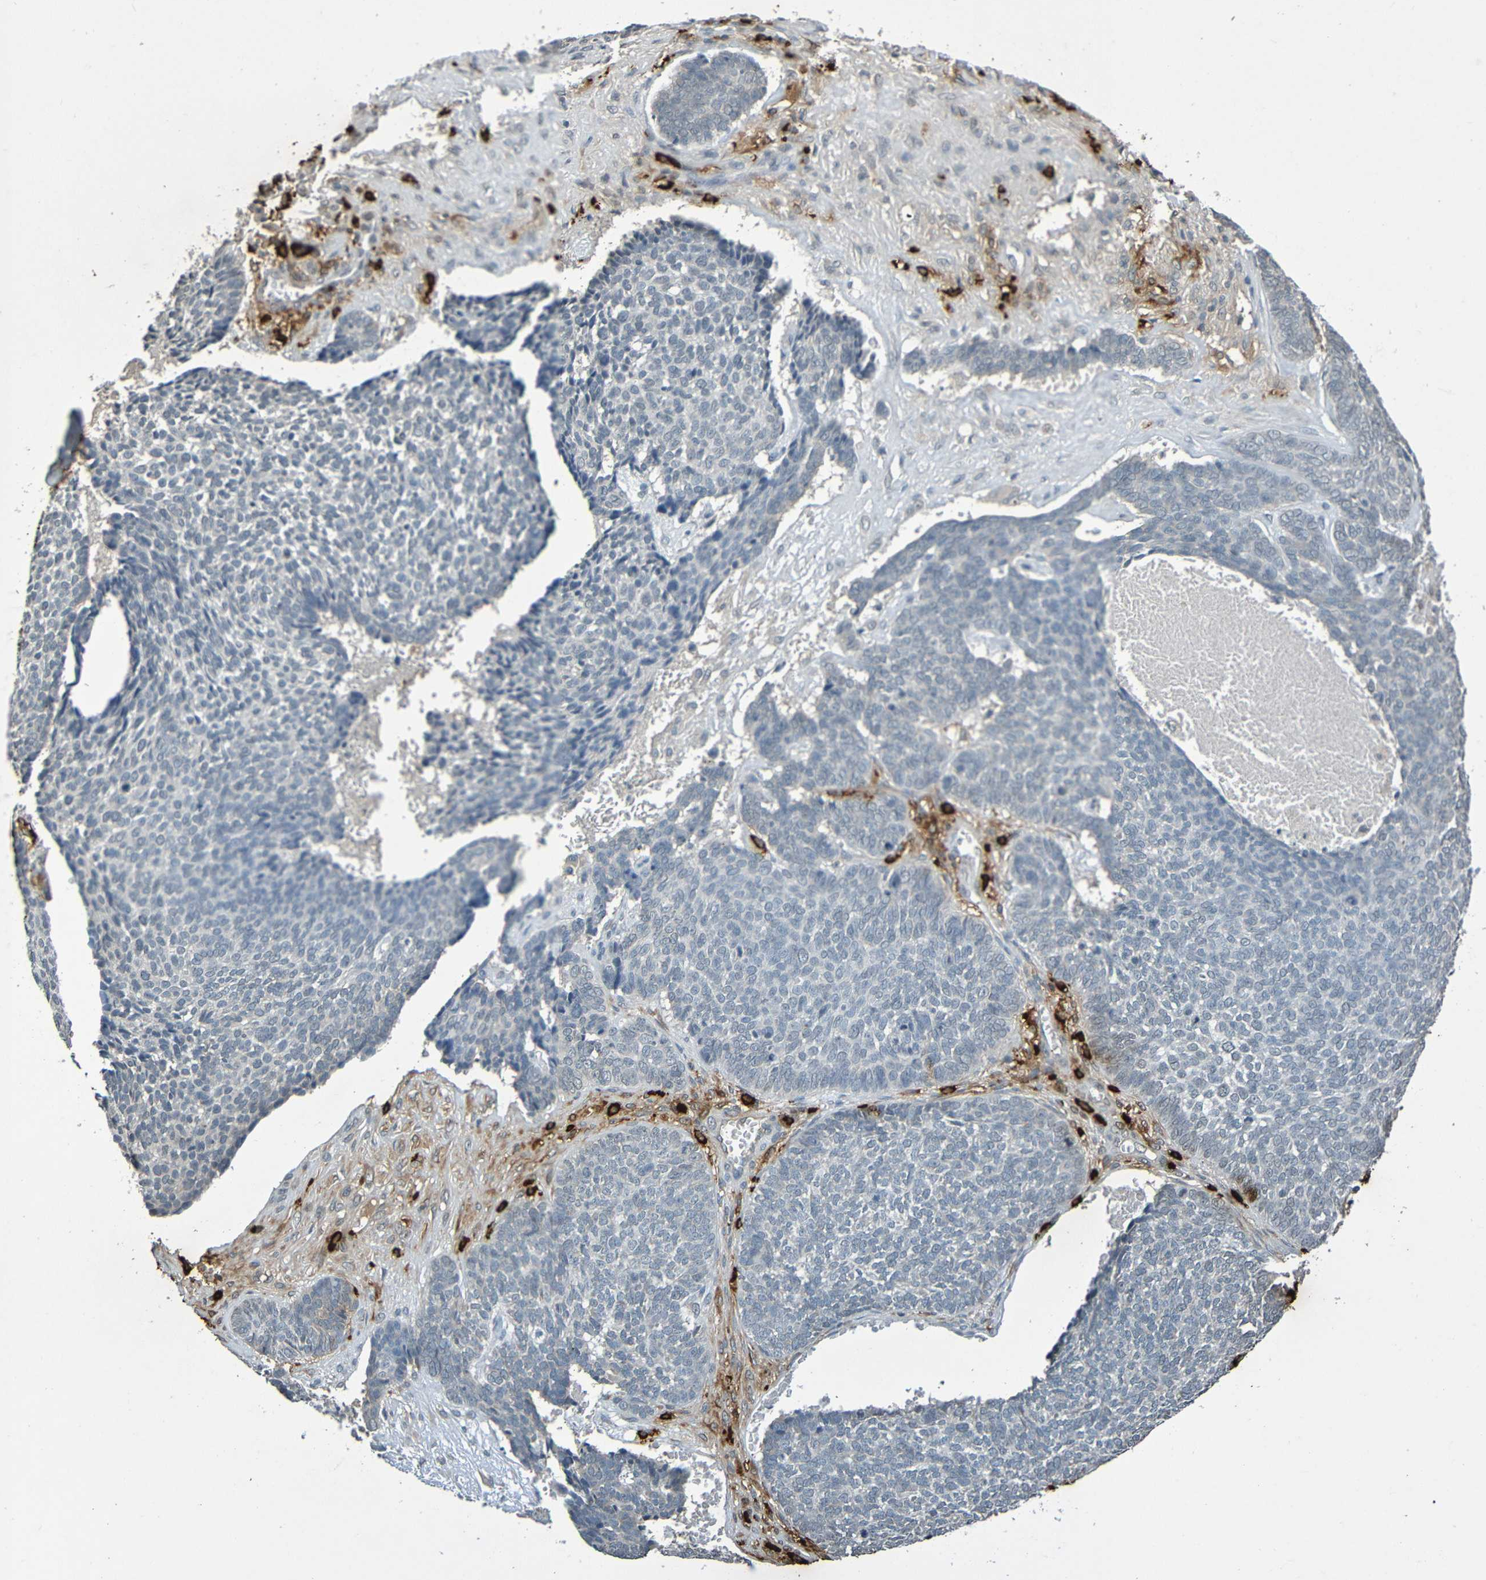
{"staining": {"intensity": "negative", "quantity": "none", "location": "none"}, "tissue": "skin cancer", "cell_type": "Tumor cells", "image_type": "cancer", "snomed": [{"axis": "morphology", "description": "Basal cell carcinoma"}, {"axis": "topography", "description": "Skin"}], "caption": "A high-resolution photomicrograph shows immunohistochemistry (IHC) staining of skin cancer (basal cell carcinoma), which shows no significant staining in tumor cells.", "gene": "C3AR1", "patient": {"sex": "male", "age": 84}}